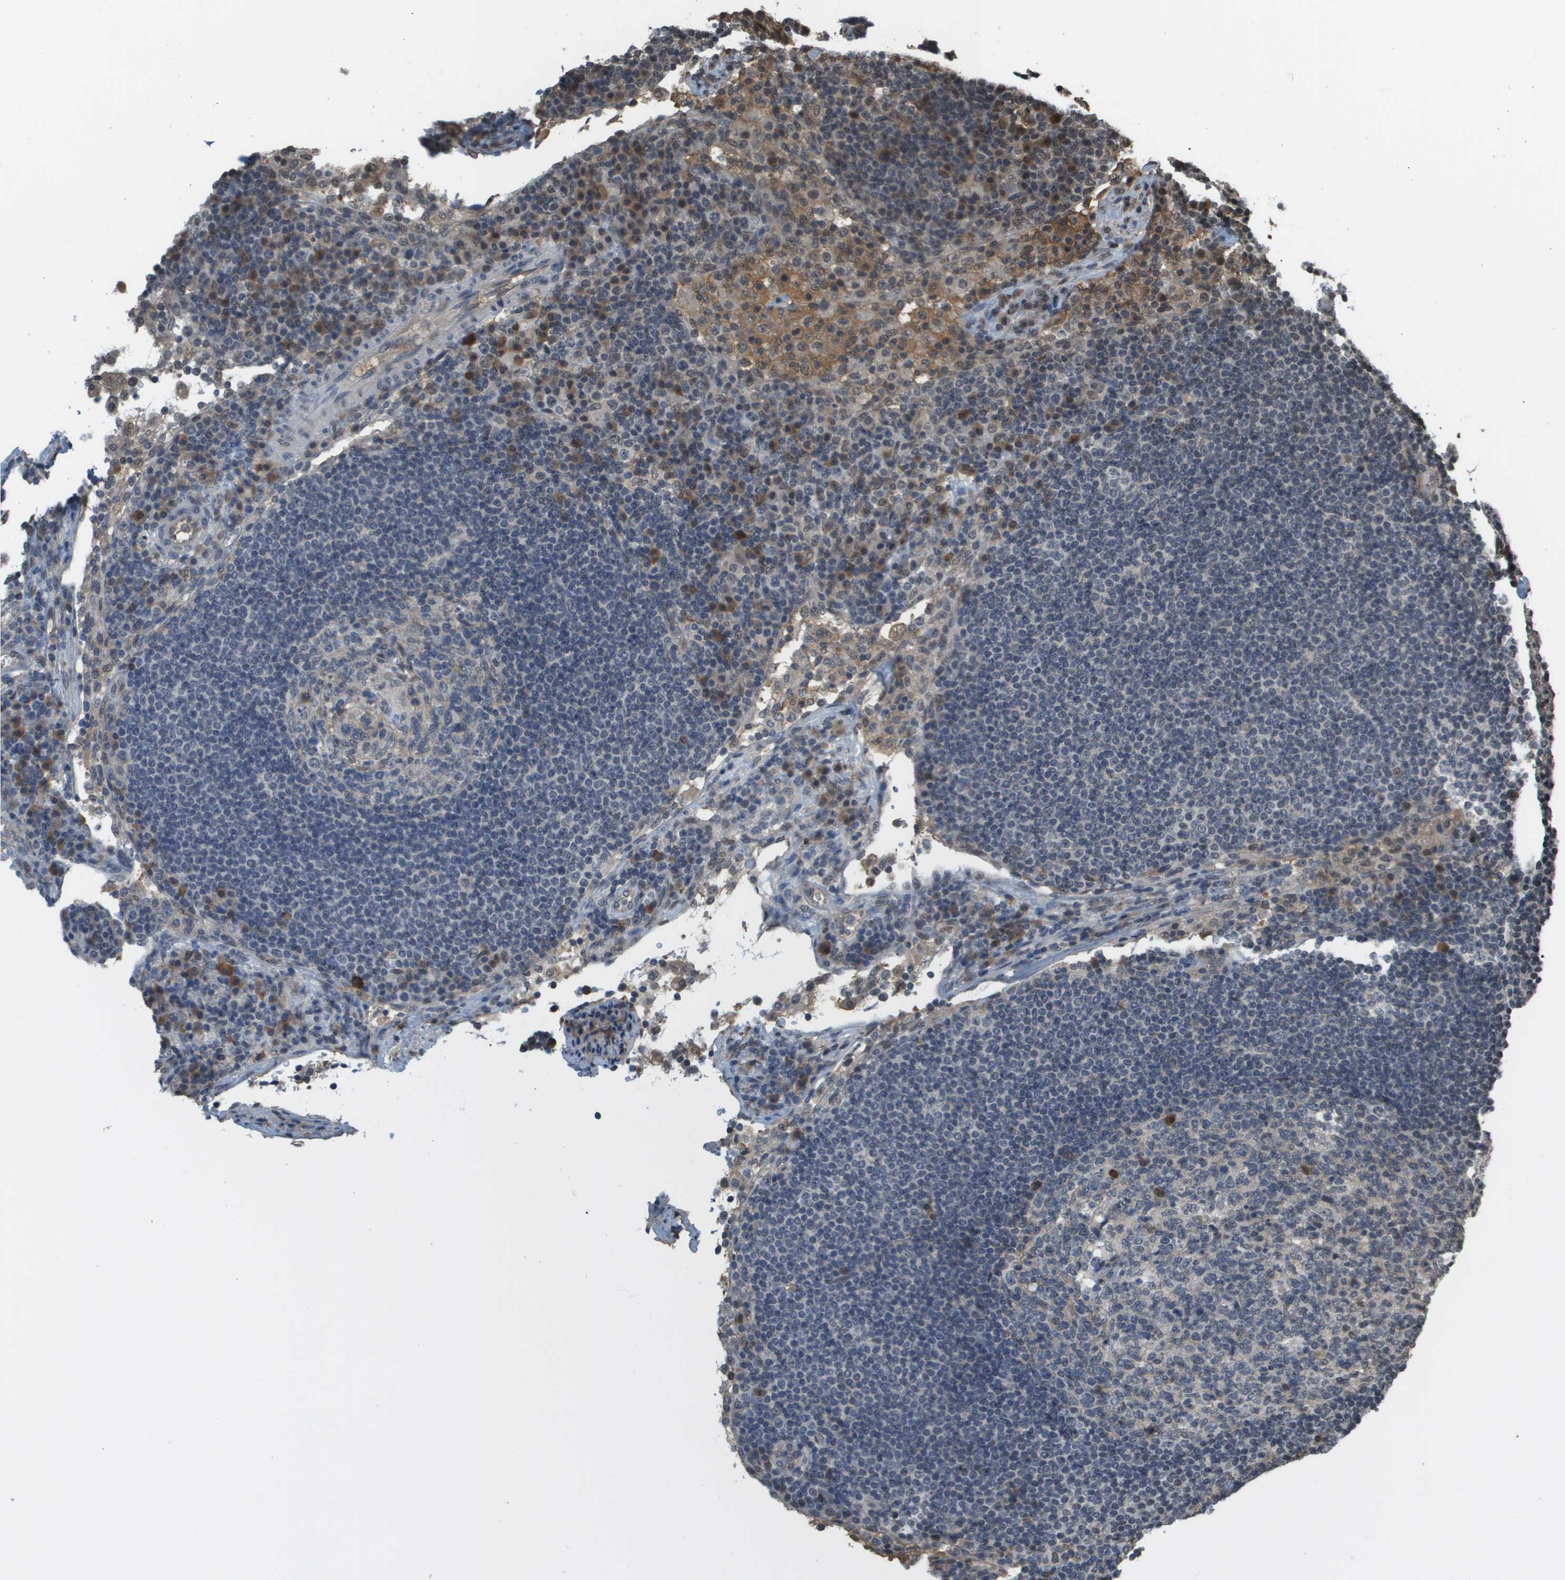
{"staining": {"intensity": "negative", "quantity": "none", "location": "none"}, "tissue": "lymph node", "cell_type": "Germinal center cells", "image_type": "normal", "snomed": [{"axis": "morphology", "description": "Normal tissue, NOS"}, {"axis": "topography", "description": "Lymph node"}], "caption": "This is a photomicrograph of immunohistochemistry staining of benign lymph node, which shows no positivity in germinal center cells.", "gene": "NDRG2", "patient": {"sex": "female", "age": 53}}